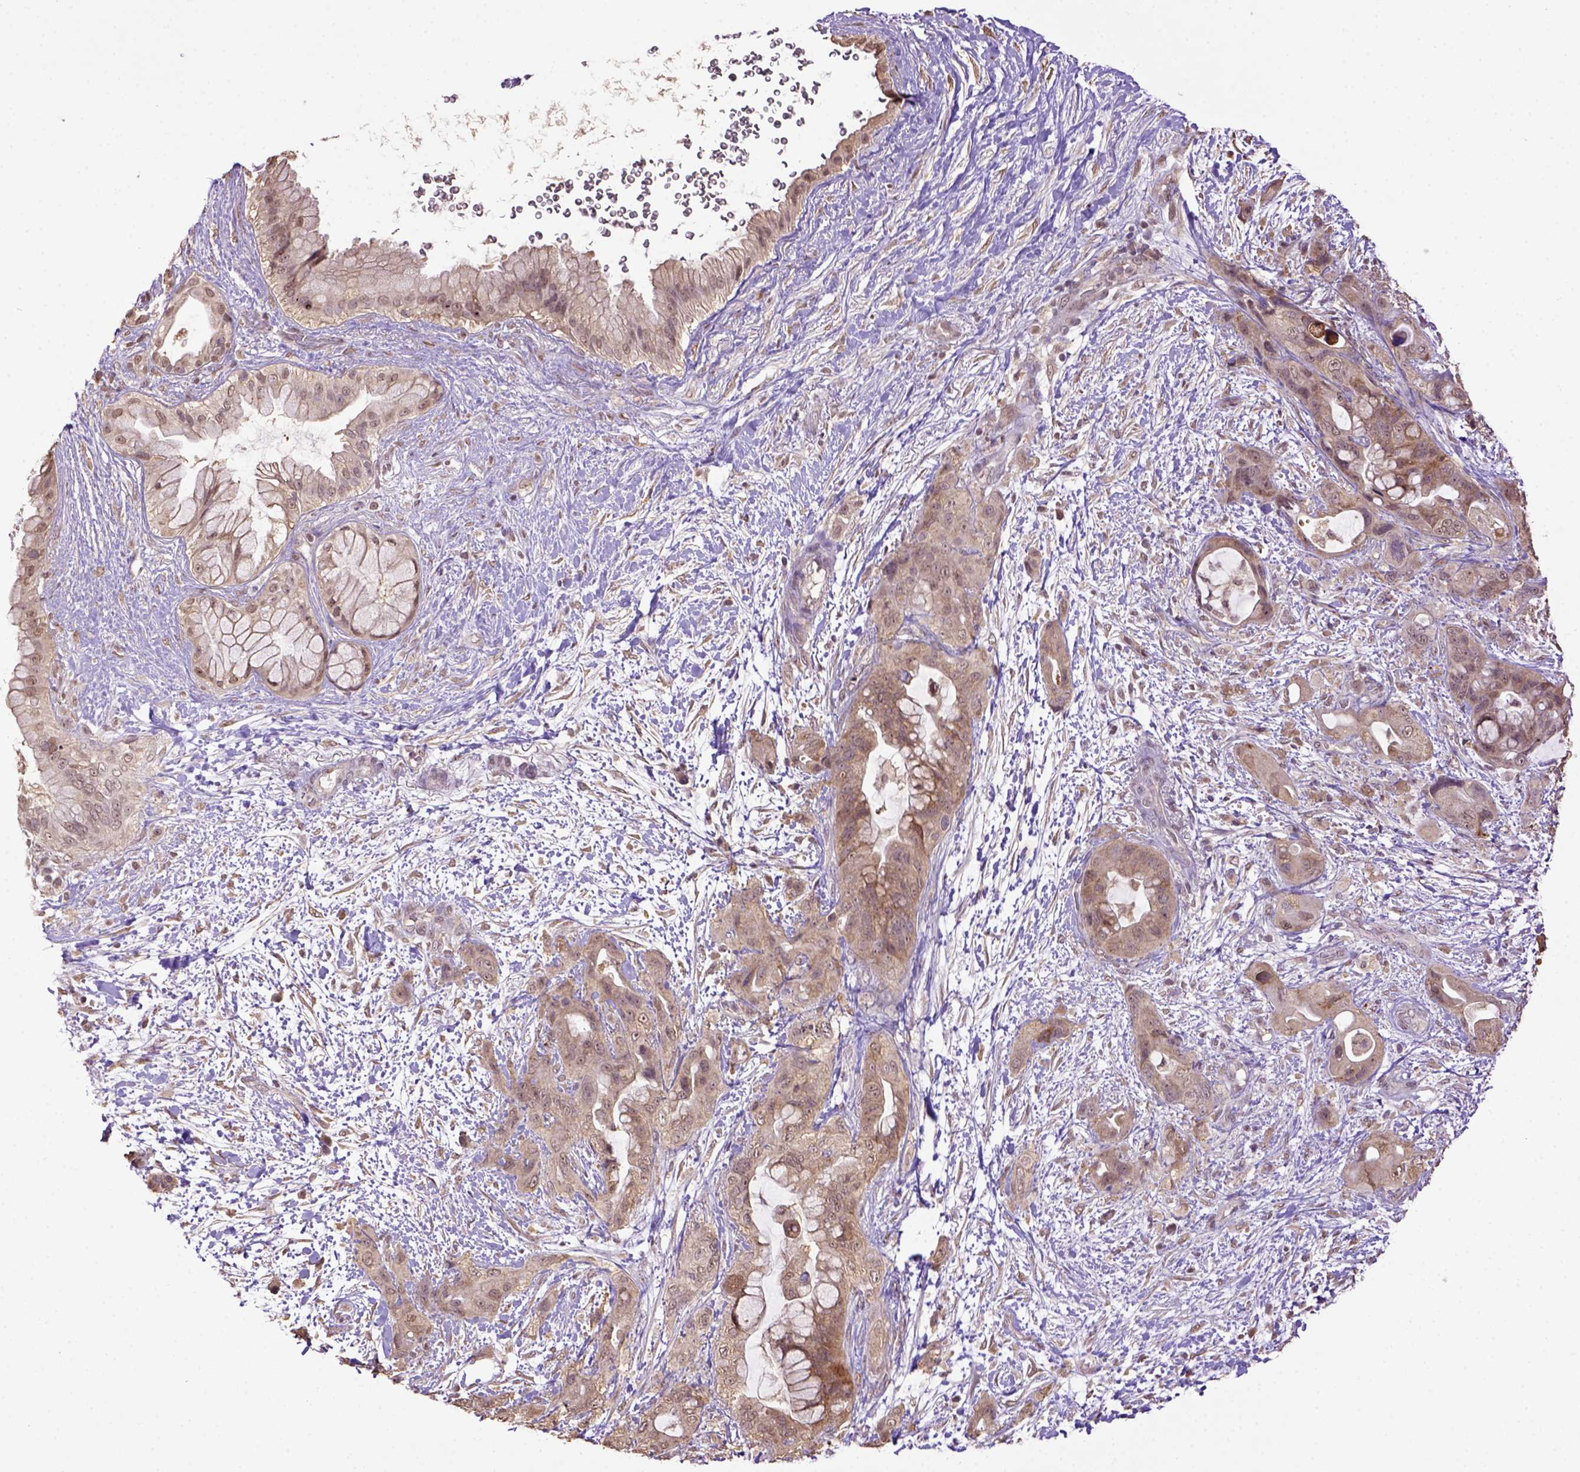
{"staining": {"intensity": "moderate", "quantity": "<25%", "location": "cytoplasmic/membranous"}, "tissue": "pancreatic cancer", "cell_type": "Tumor cells", "image_type": "cancer", "snomed": [{"axis": "morphology", "description": "Adenocarcinoma, NOS"}, {"axis": "topography", "description": "Pancreas"}], "caption": "Pancreatic cancer (adenocarcinoma) tissue reveals moderate cytoplasmic/membranous staining in approximately <25% of tumor cells", "gene": "WDR17", "patient": {"sex": "male", "age": 71}}